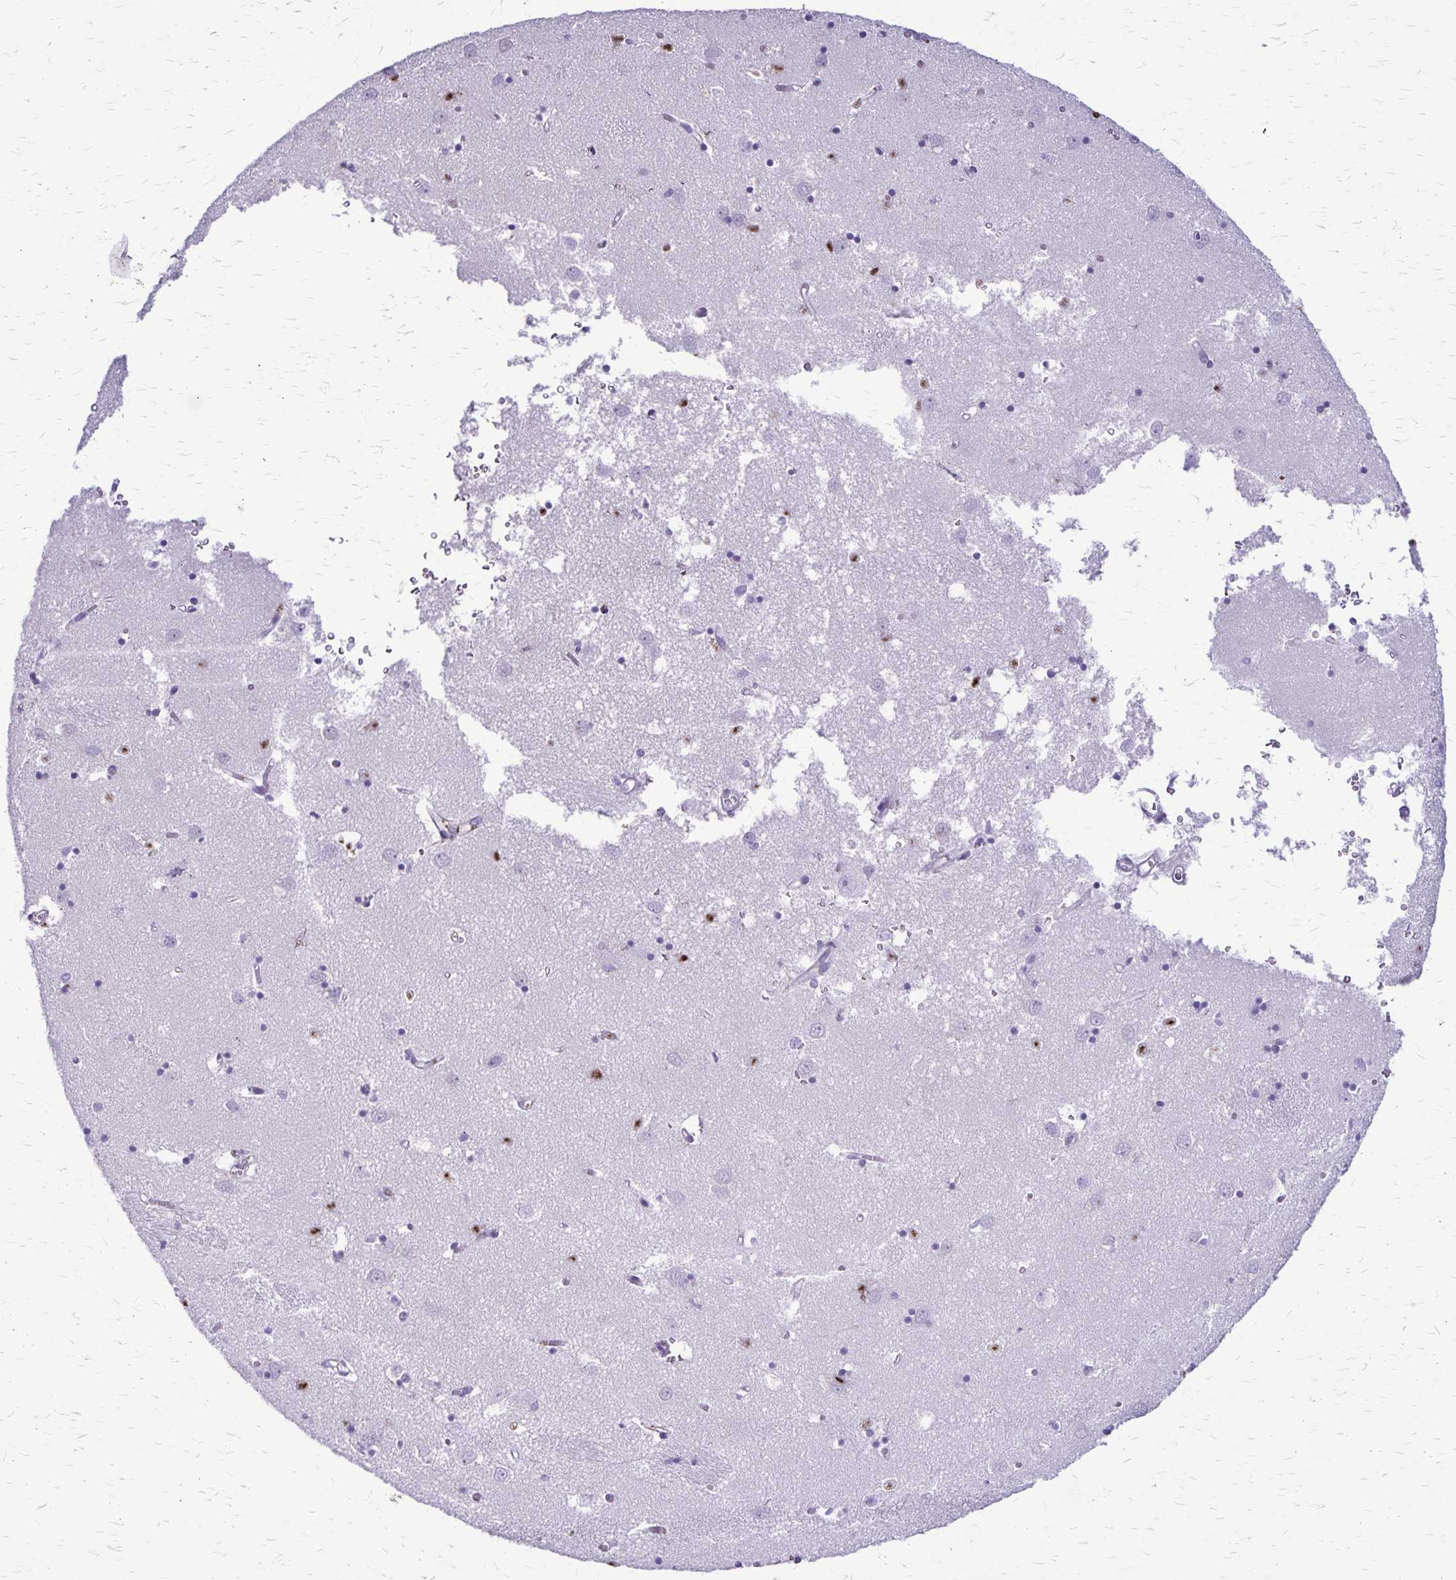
{"staining": {"intensity": "negative", "quantity": "none", "location": "none"}, "tissue": "caudate", "cell_type": "Glial cells", "image_type": "normal", "snomed": [{"axis": "morphology", "description": "Normal tissue, NOS"}, {"axis": "topography", "description": "Lateral ventricle wall"}], "caption": "High magnification brightfield microscopy of normal caudate stained with DAB (brown) and counterstained with hematoxylin (blue): glial cells show no significant positivity. Nuclei are stained in blue.", "gene": "GP9", "patient": {"sex": "male", "age": 70}}